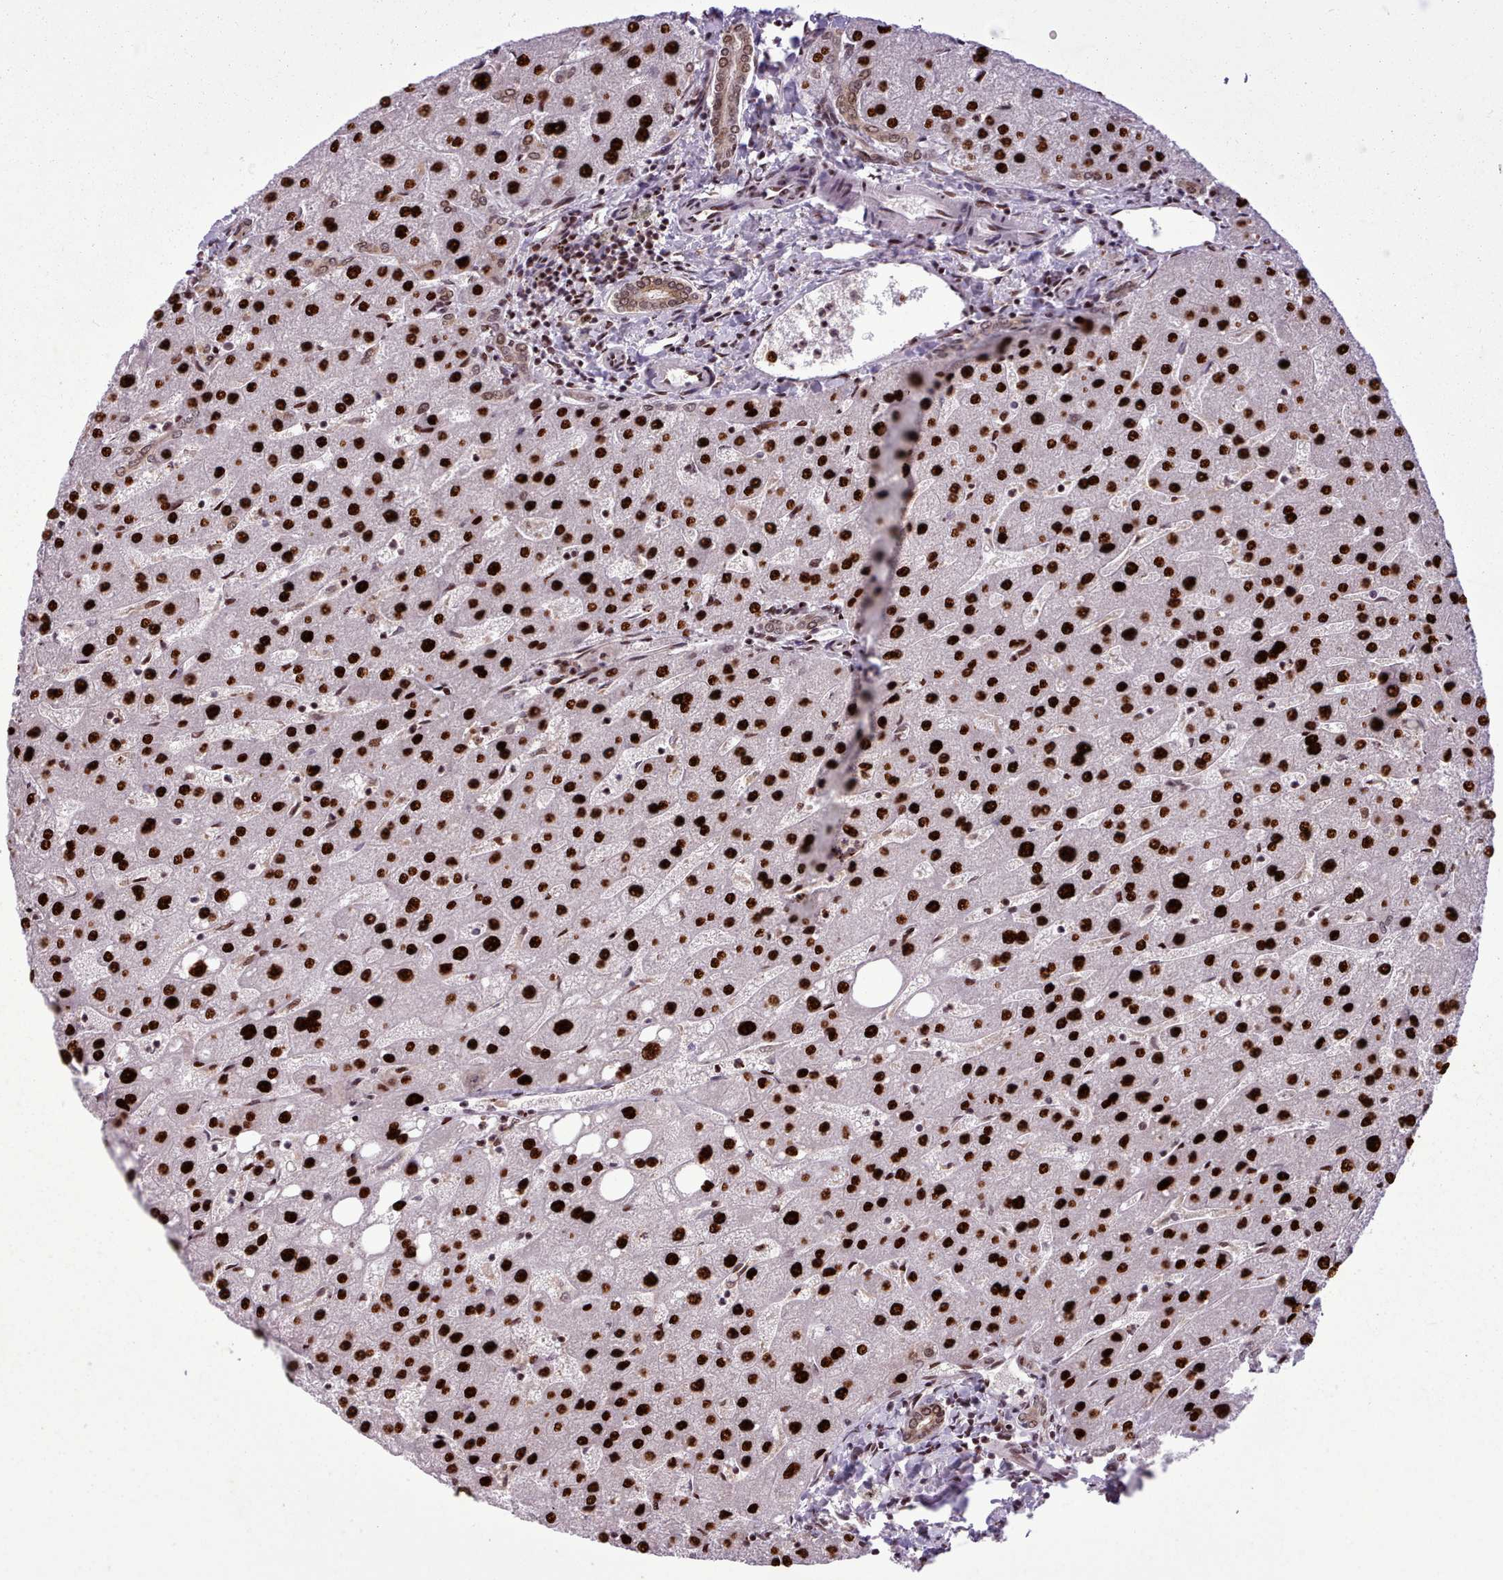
{"staining": {"intensity": "moderate", "quantity": ">75%", "location": "nuclear"}, "tissue": "liver", "cell_type": "Cholangiocytes", "image_type": "normal", "snomed": [{"axis": "morphology", "description": "Normal tissue, NOS"}, {"axis": "topography", "description": "Liver"}], "caption": "This is an image of immunohistochemistry (IHC) staining of unremarkable liver, which shows moderate staining in the nuclear of cholangiocytes.", "gene": "SRSF4", "patient": {"sex": "male", "age": 67}}